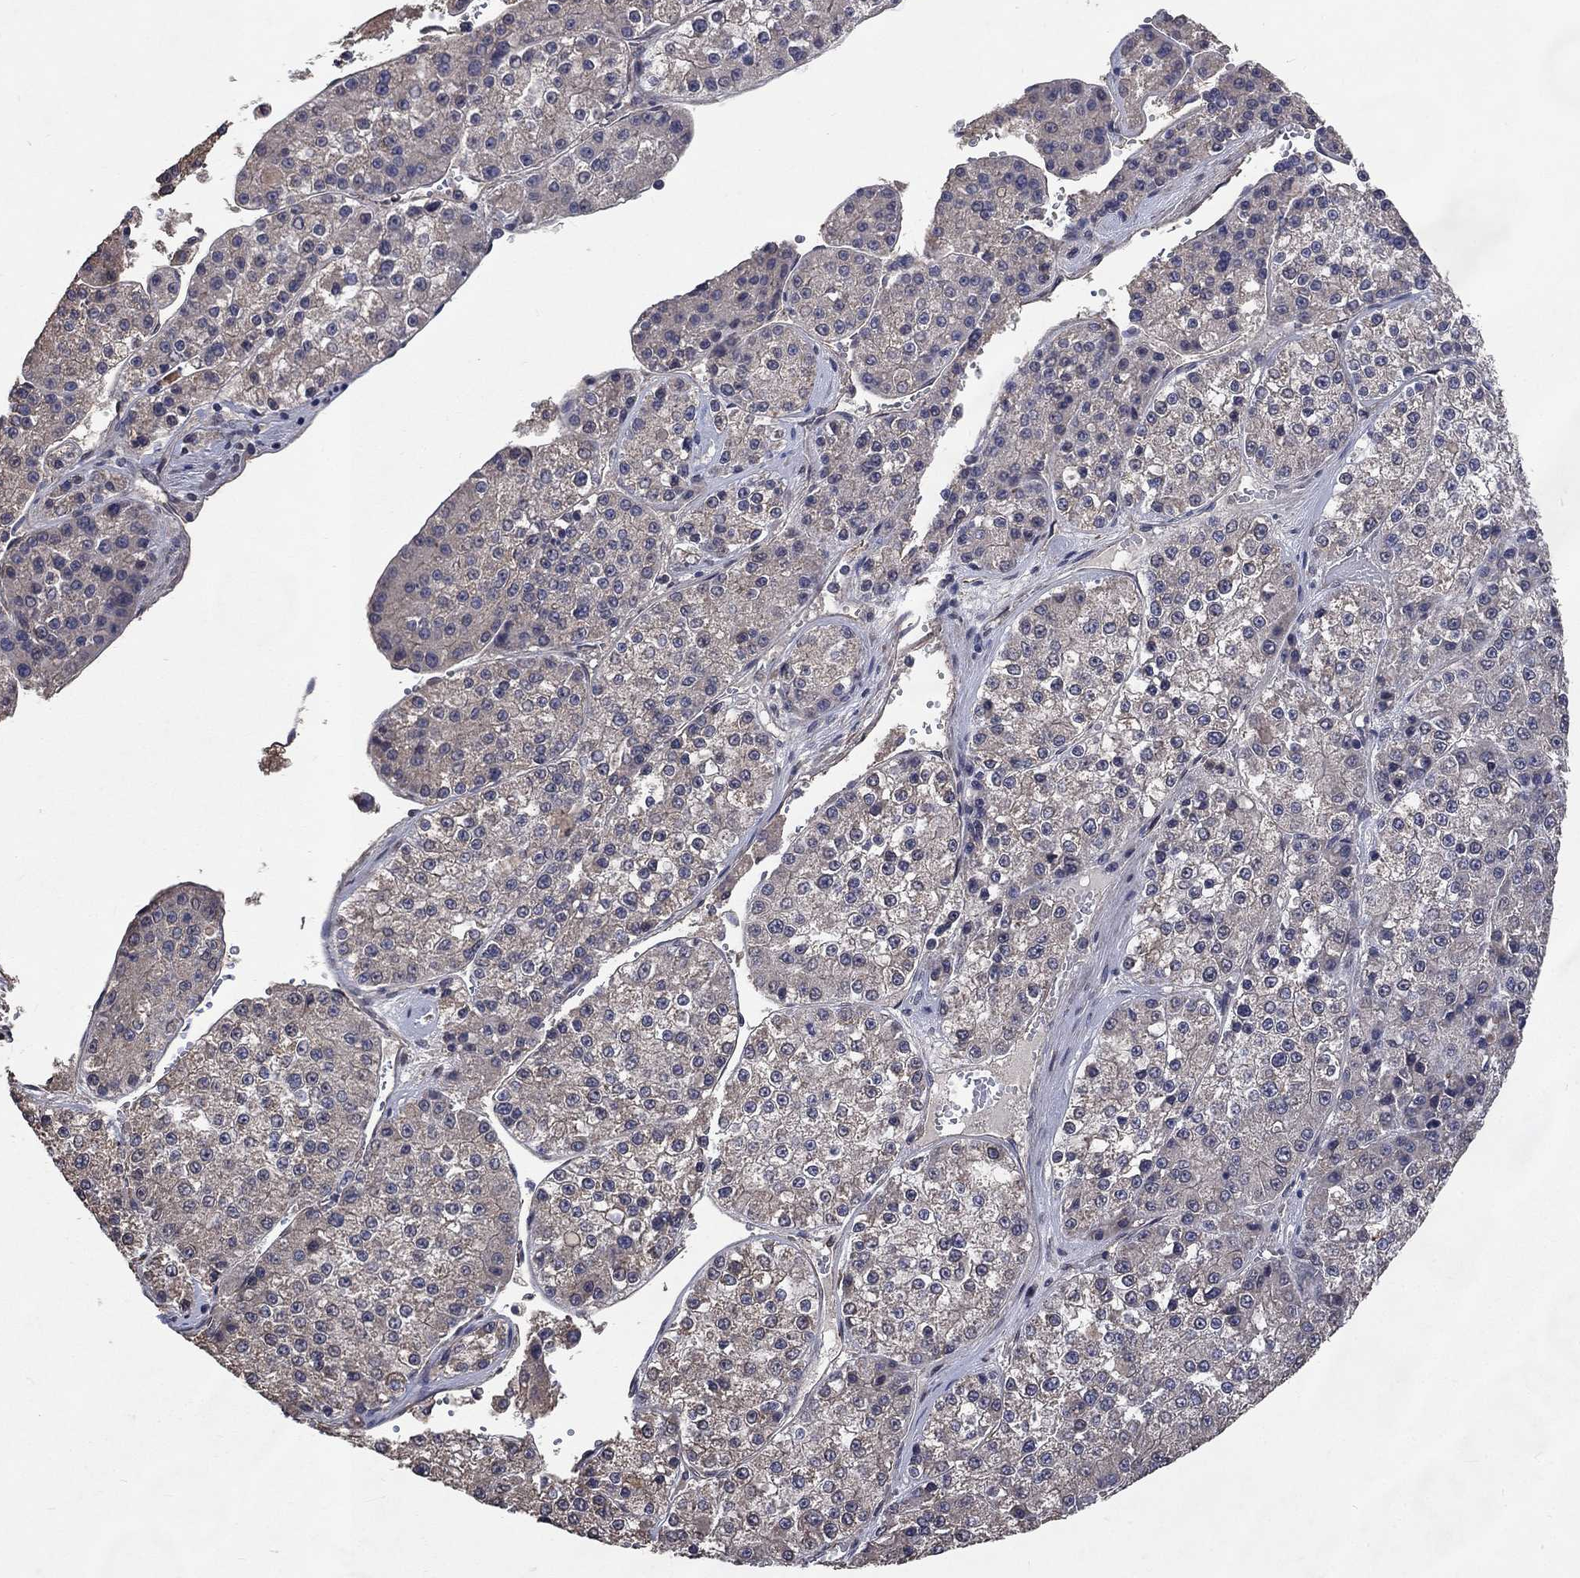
{"staining": {"intensity": "negative", "quantity": "none", "location": "none"}, "tissue": "liver cancer", "cell_type": "Tumor cells", "image_type": "cancer", "snomed": [{"axis": "morphology", "description": "Carcinoma, Hepatocellular, NOS"}, {"axis": "topography", "description": "Liver"}], "caption": "Immunohistochemical staining of human liver hepatocellular carcinoma shows no significant positivity in tumor cells.", "gene": "CHST5", "patient": {"sex": "female", "age": 73}}